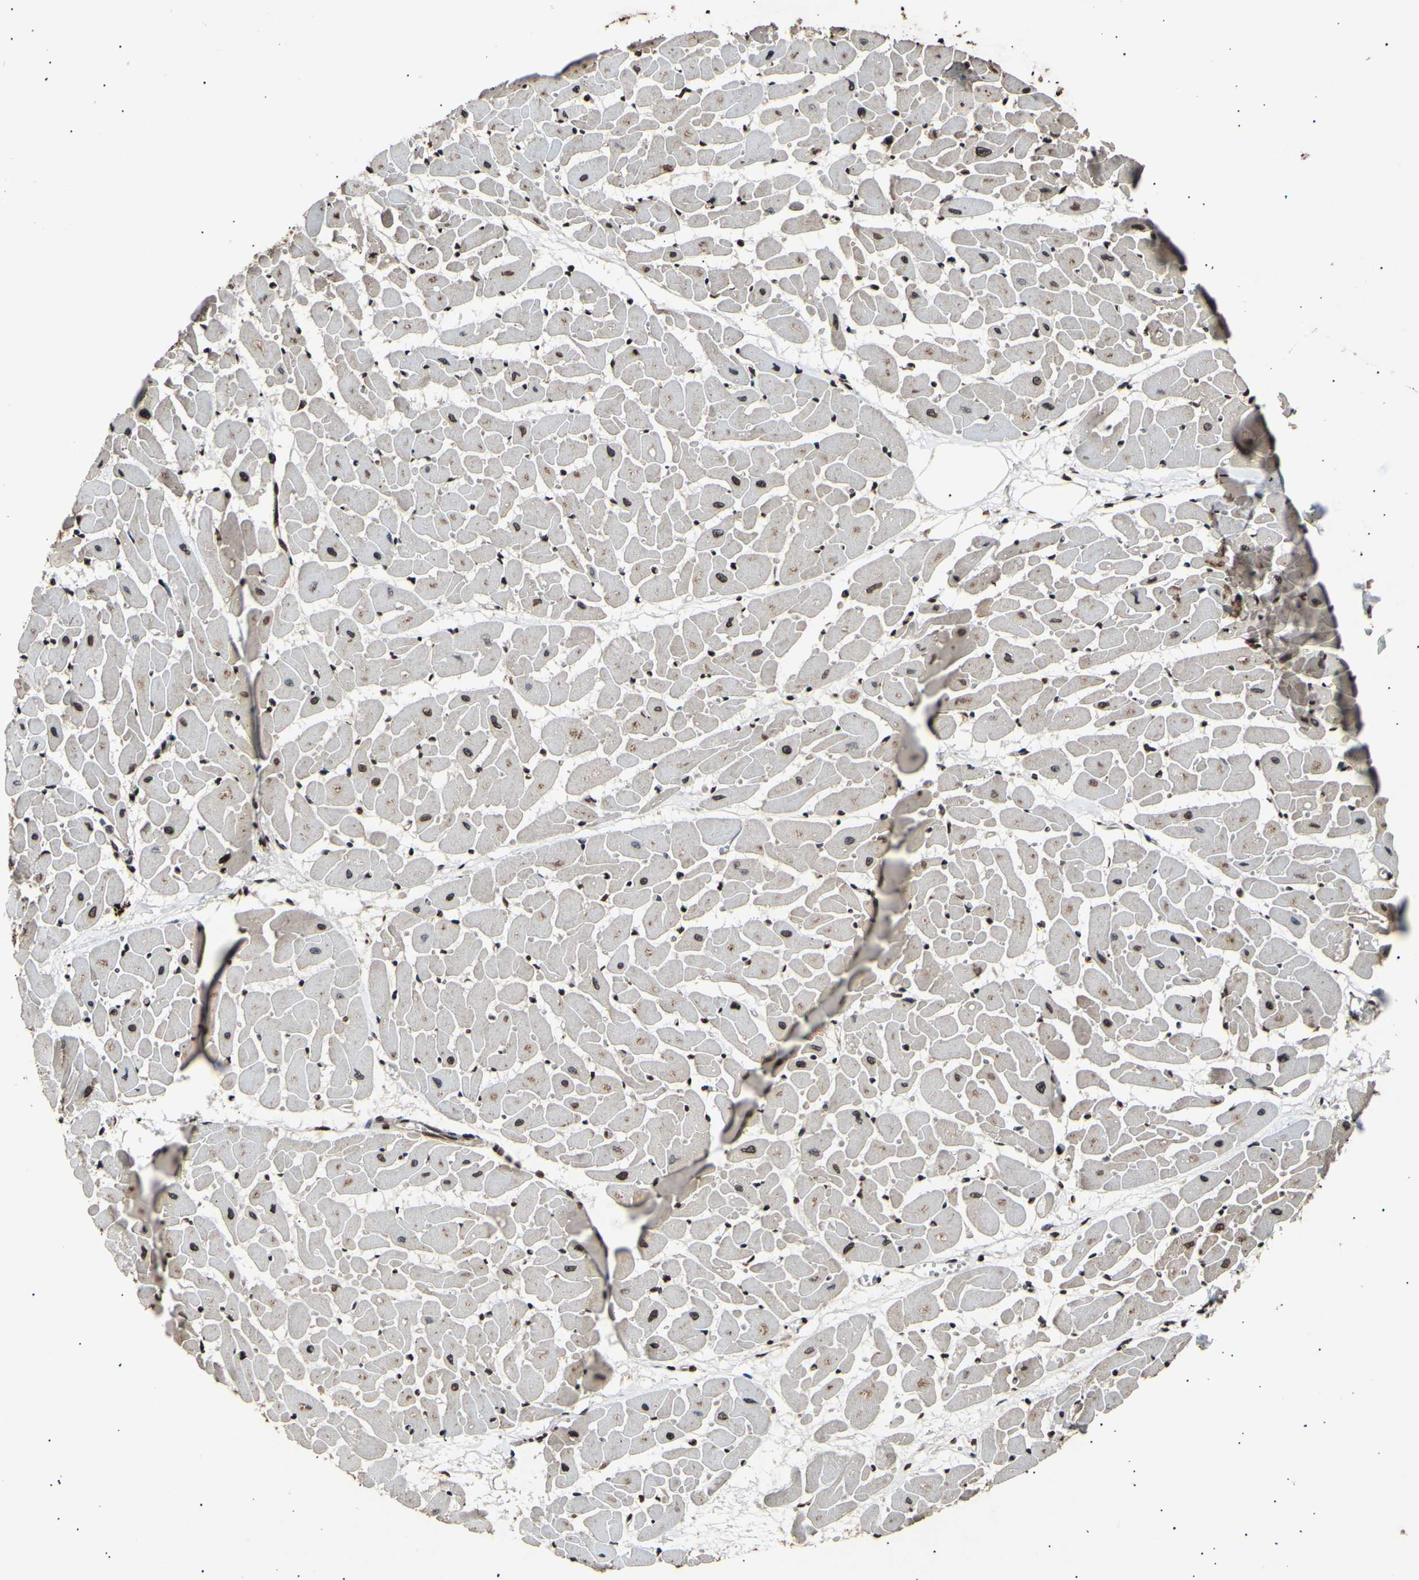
{"staining": {"intensity": "moderate", "quantity": ">75%", "location": "cytoplasmic/membranous,nuclear"}, "tissue": "heart muscle", "cell_type": "Cardiomyocytes", "image_type": "normal", "snomed": [{"axis": "morphology", "description": "Normal tissue, NOS"}, {"axis": "topography", "description": "Heart"}], "caption": "Protein expression analysis of benign heart muscle demonstrates moderate cytoplasmic/membranous,nuclear expression in about >75% of cardiomyocytes. (DAB (3,3'-diaminobenzidine) IHC with brightfield microscopy, high magnification).", "gene": "ANAPC7", "patient": {"sex": "female", "age": 19}}